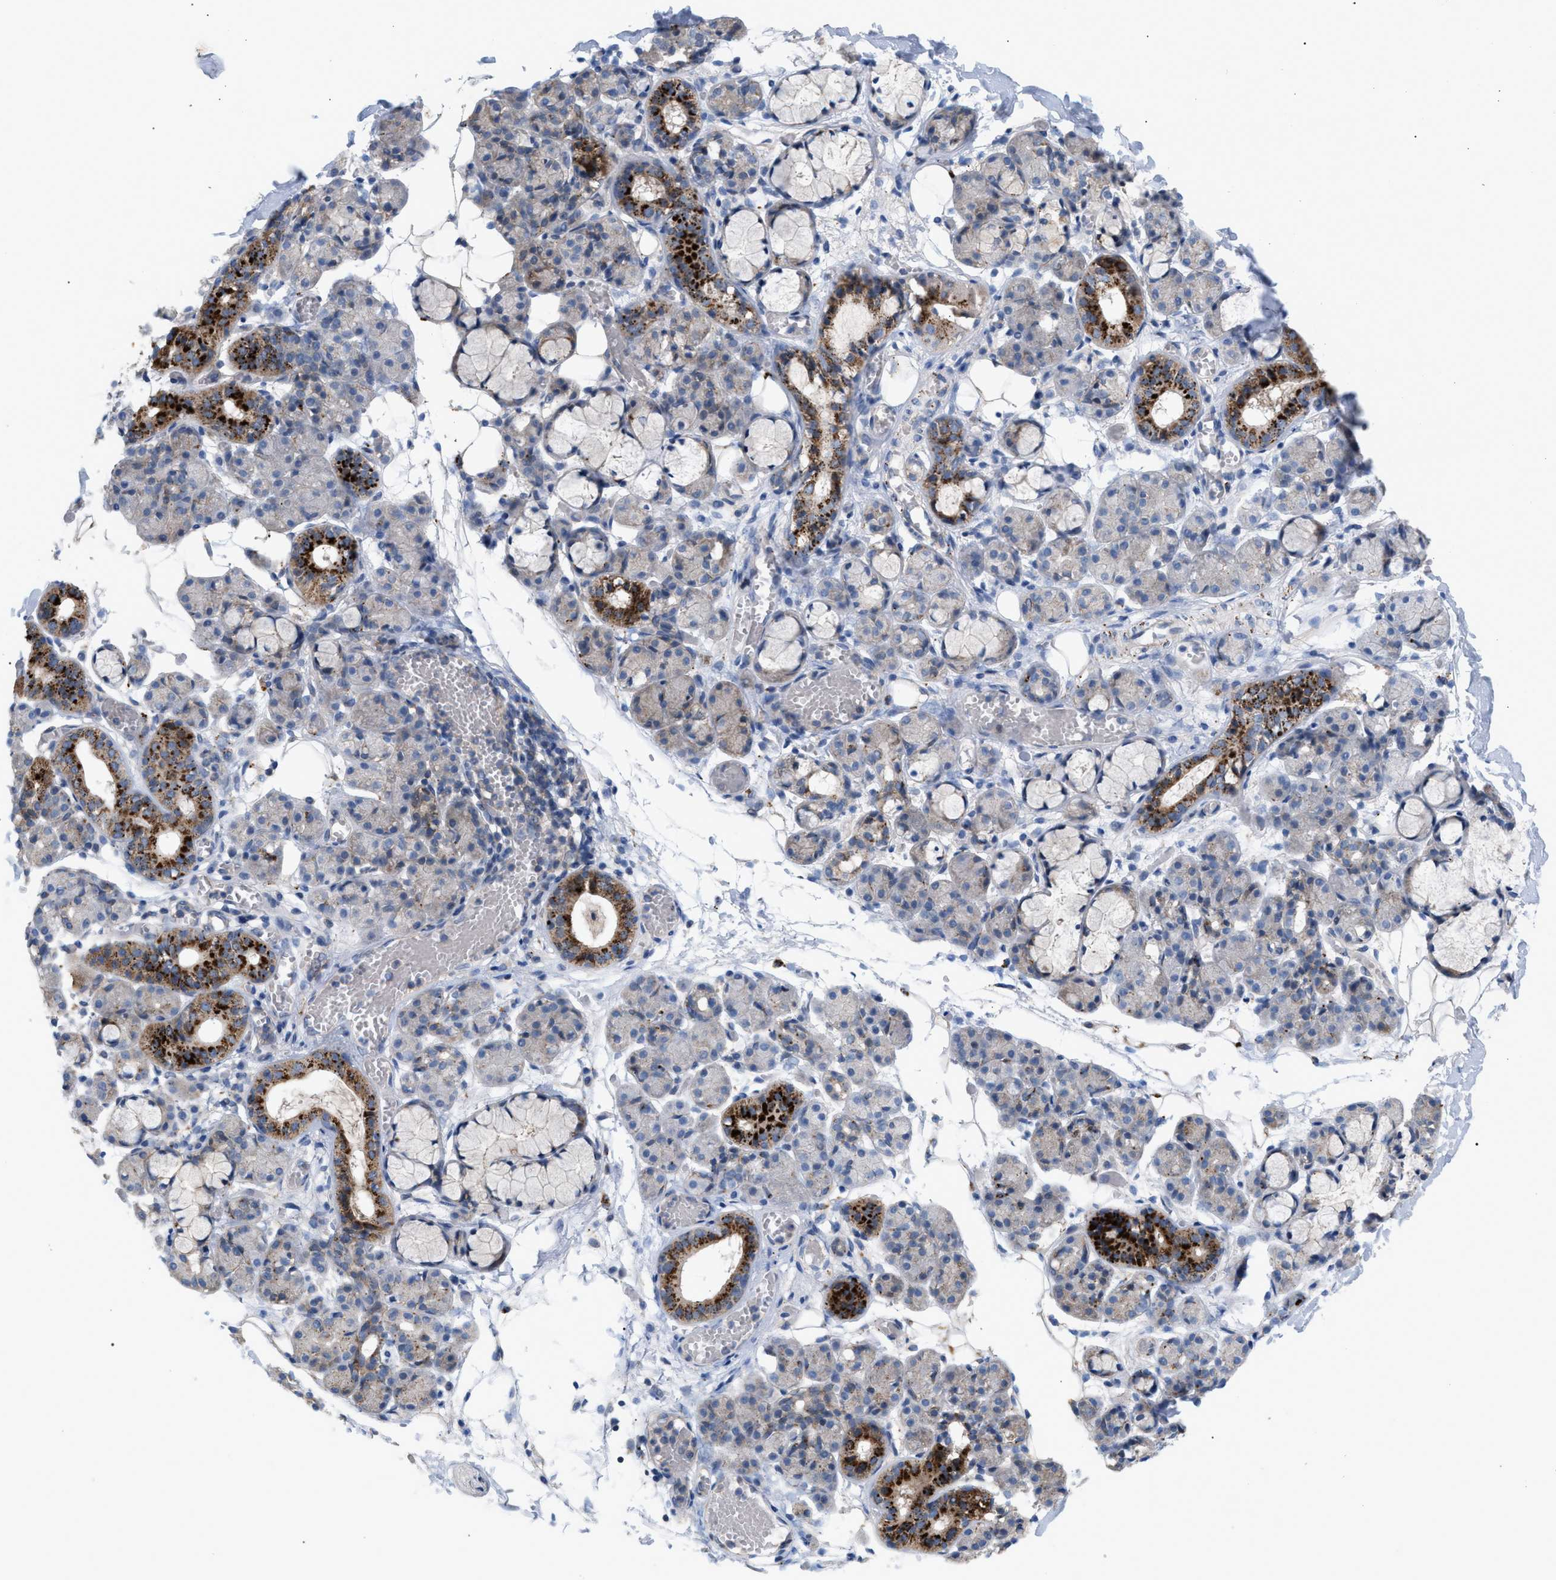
{"staining": {"intensity": "strong", "quantity": "<25%", "location": "cytoplasmic/membranous"}, "tissue": "salivary gland", "cell_type": "Glandular cells", "image_type": "normal", "snomed": [{"axis": "morphology", "description": "Normal tissue, NOS"}, {"axis": "topography", "description": "Salivary gland"}], "caption": "This is a micrograph of immunohistochemistry (IHC) staining of benign salivary gland, which shows strong positivity in the cytoplasmic/membranous of glandular cells.", "gene": "MBTD1", "patient": {"sex": "male", "age": 63}}